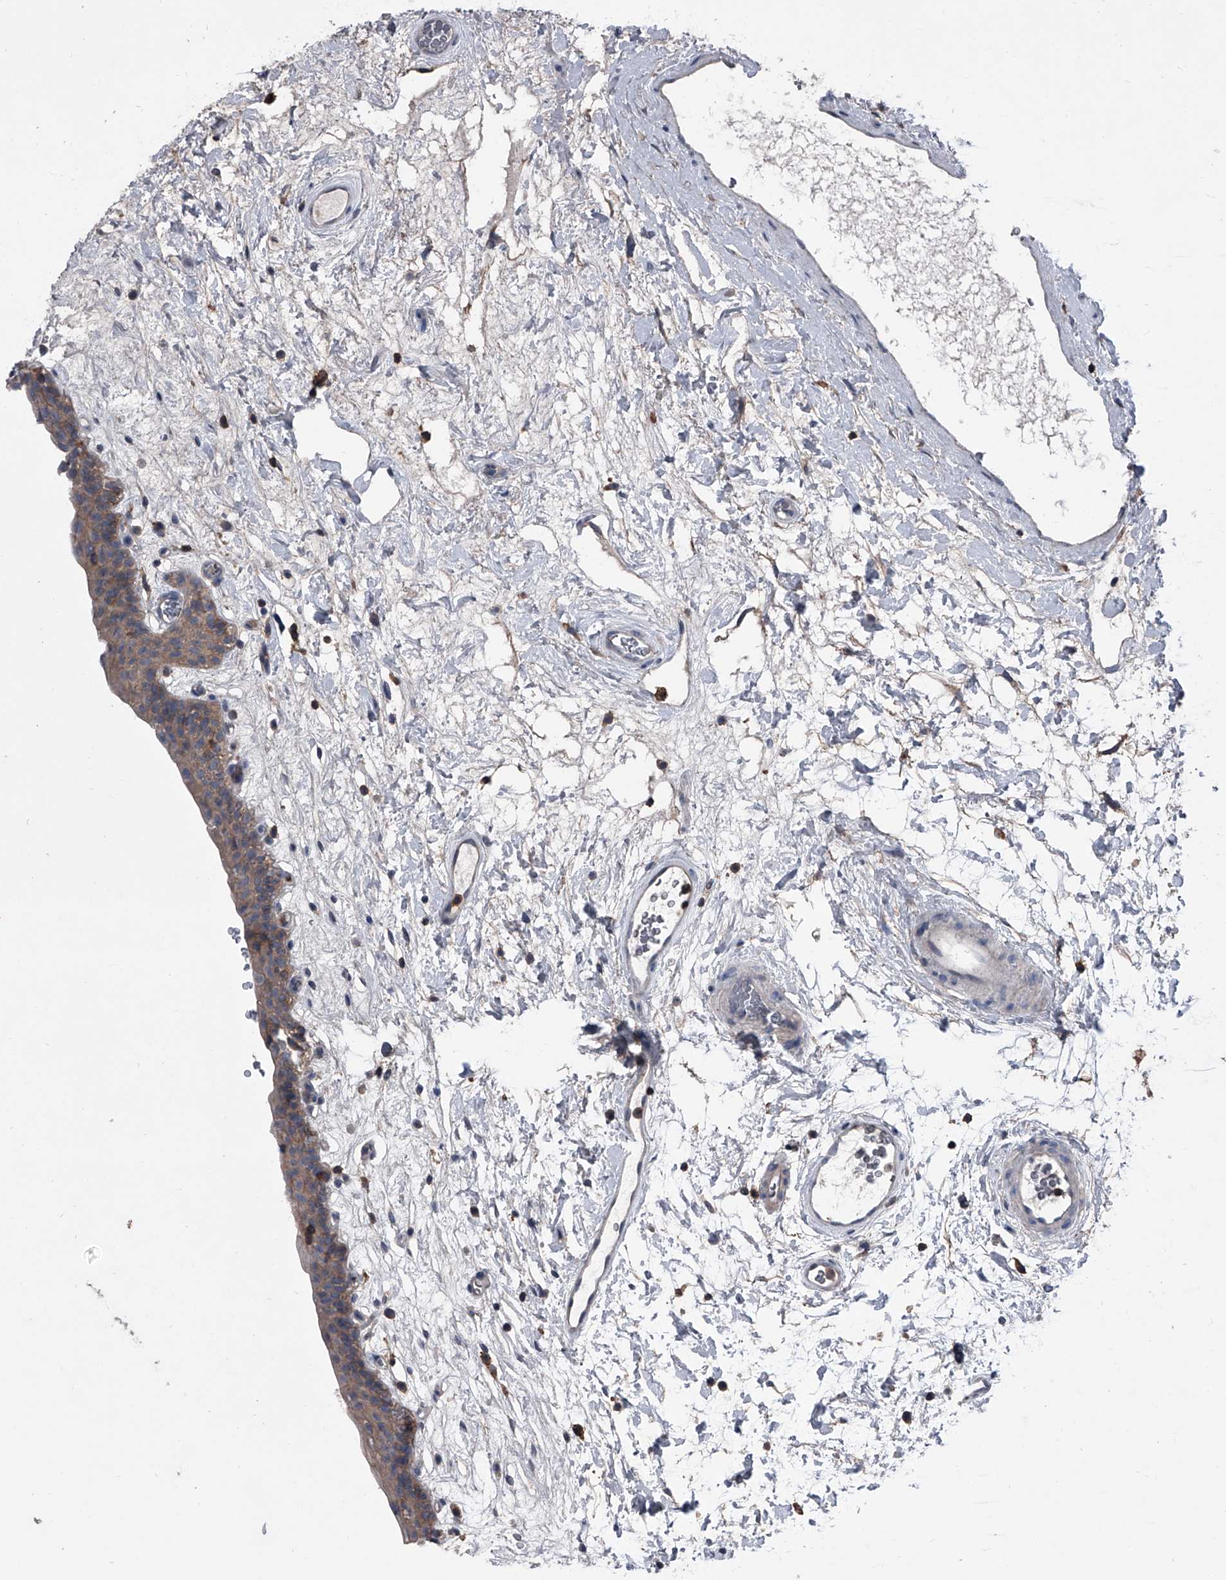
{"staining": {"intensity": "weak", "quantity": "25%-75%", "location": "cytoplasmic/membranous"}, "tissue": "urinary bladder", "cell_type": "Urothelial cells", "image_type": "normal", "snomed": [{"axis": "morphology", "description": "Normal tissue, NOS"}, {"axis": "topography", "description": "Urinary bladder"}], "caption": "A low amount of weak cytoplasmic/membranous staining is present in approximately 25%-75% of urothelial cells in benign urinary bladder. The staining was performed using DAB, with brown indicating positive protein expression. Nuclei are stained blue with hematoxylin.", "gene": "PIP5K1A", "patient": {"sex": "male", "age": 83}}